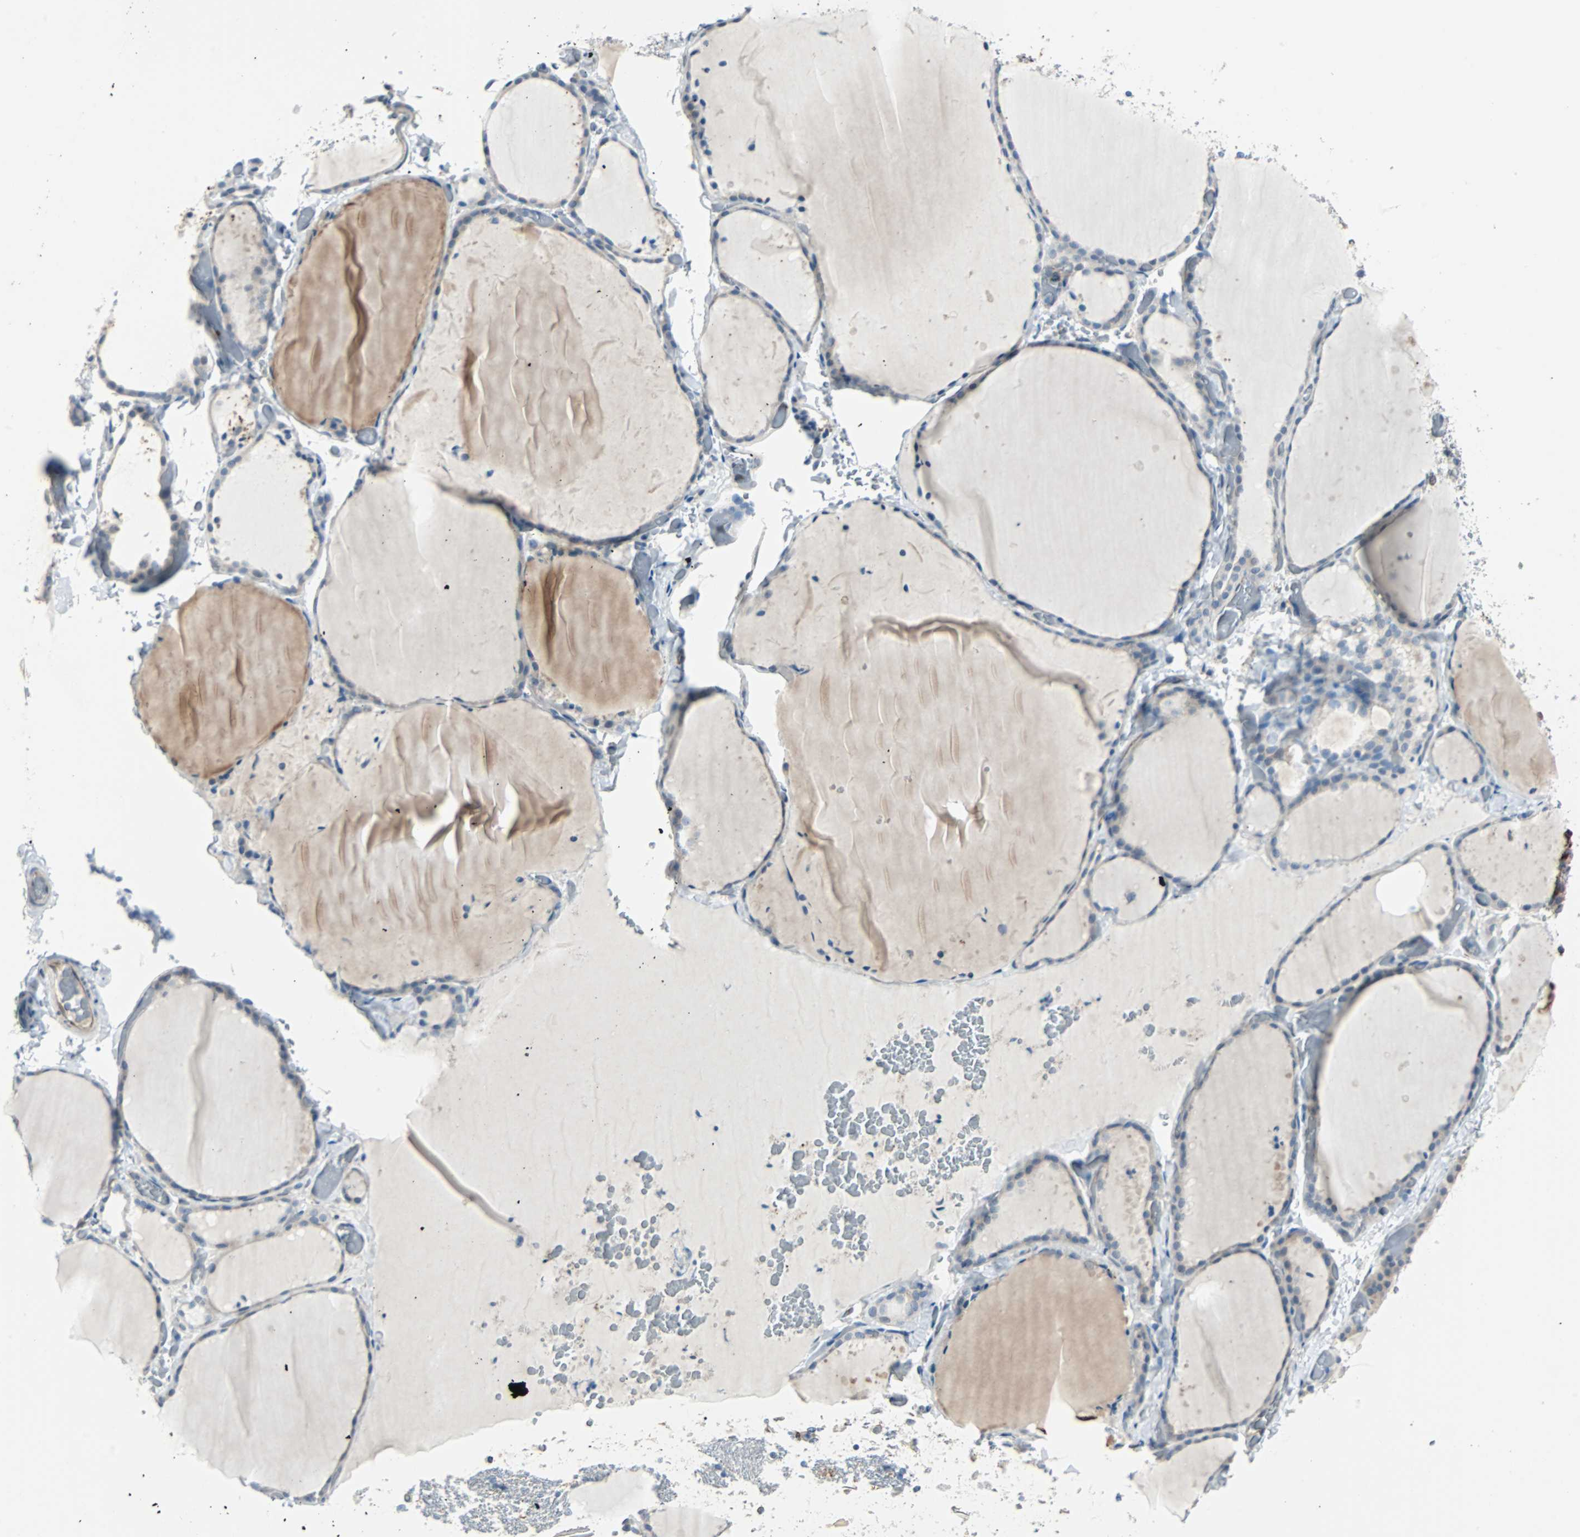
{"staining": {"intensity": "weak", "quantity": "25%-75%", "location": "cytoplasmic/membranous"}, "tissue": "thyroid gland", "cell_type": "Glandular cells", "image_type": "normal", "snomed": [{"axis": "morphology", "description": "Normal tissue, NOS"}, {"axis": "topography", "description": "Thyroid gland"}], "caption": "Immunohistochemistry of normal human thyroid gland reveals low levels of weak cytoplasmic/membranous expression in approximately 25%-75% of glandular cells.", "gene": "SWAP70", "patient": {"sex": "female", "age": 22}}